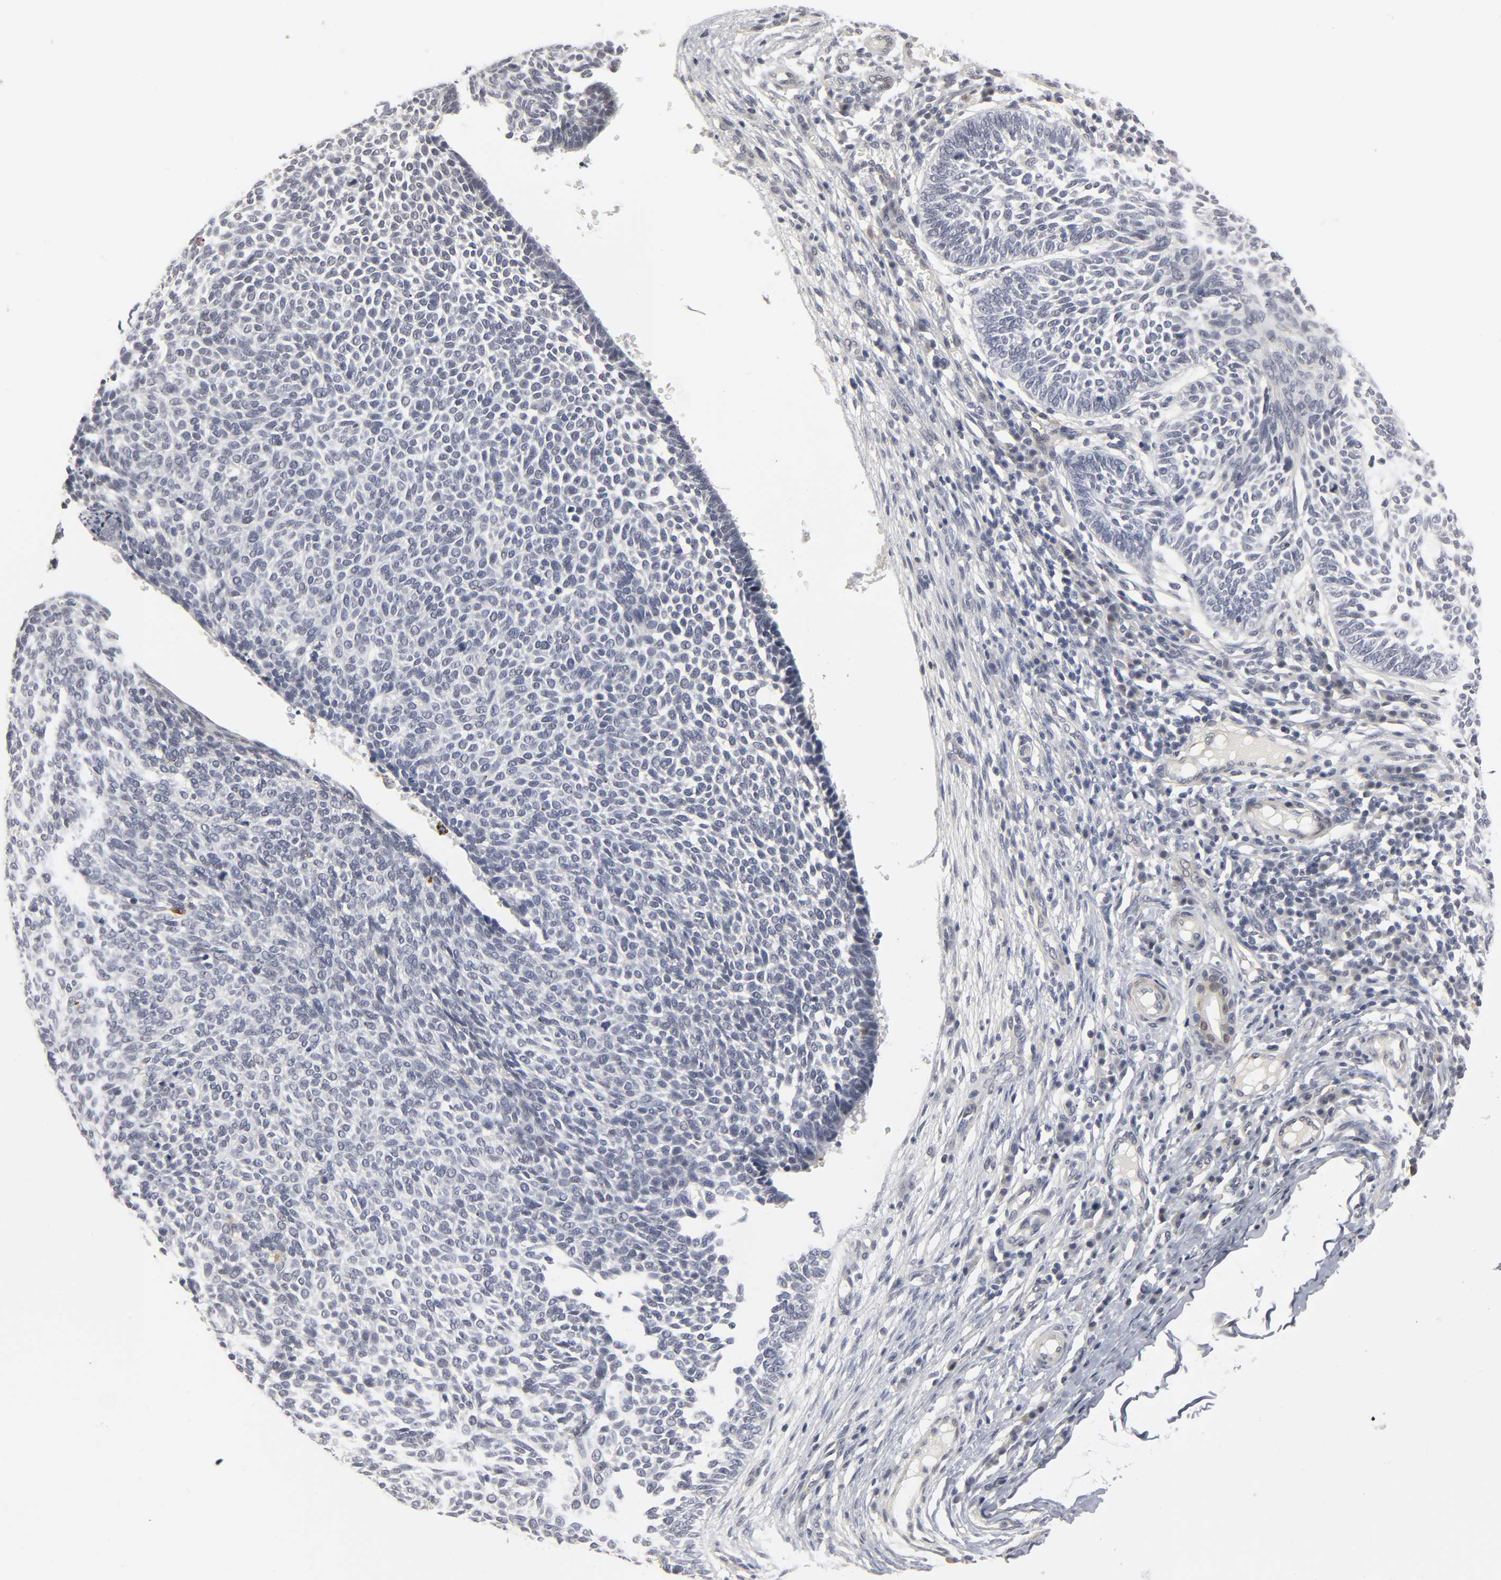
{"staining": {"intensity": "moderate", "quantity": "<25%", "location": "nuclear"}, "tissue": "skin cancer", "cell_type": "Tumor cells", "image_type": "cancer", "snomed": [{"axis": "morphology", "description": "Normal tissue, NOS"}, {"axis": "morphology", "description": "Basal cell carcinoma"}, {"axis": "topography", "description": "Skin"}], "caption": "Basal cell carcinoma (skin) stained with IHC reveals moderate nuclear expression in approximately <25% of tumor cells.", "gene": "PDLIM3", "patient": {"sex": "male", "age": 87}}